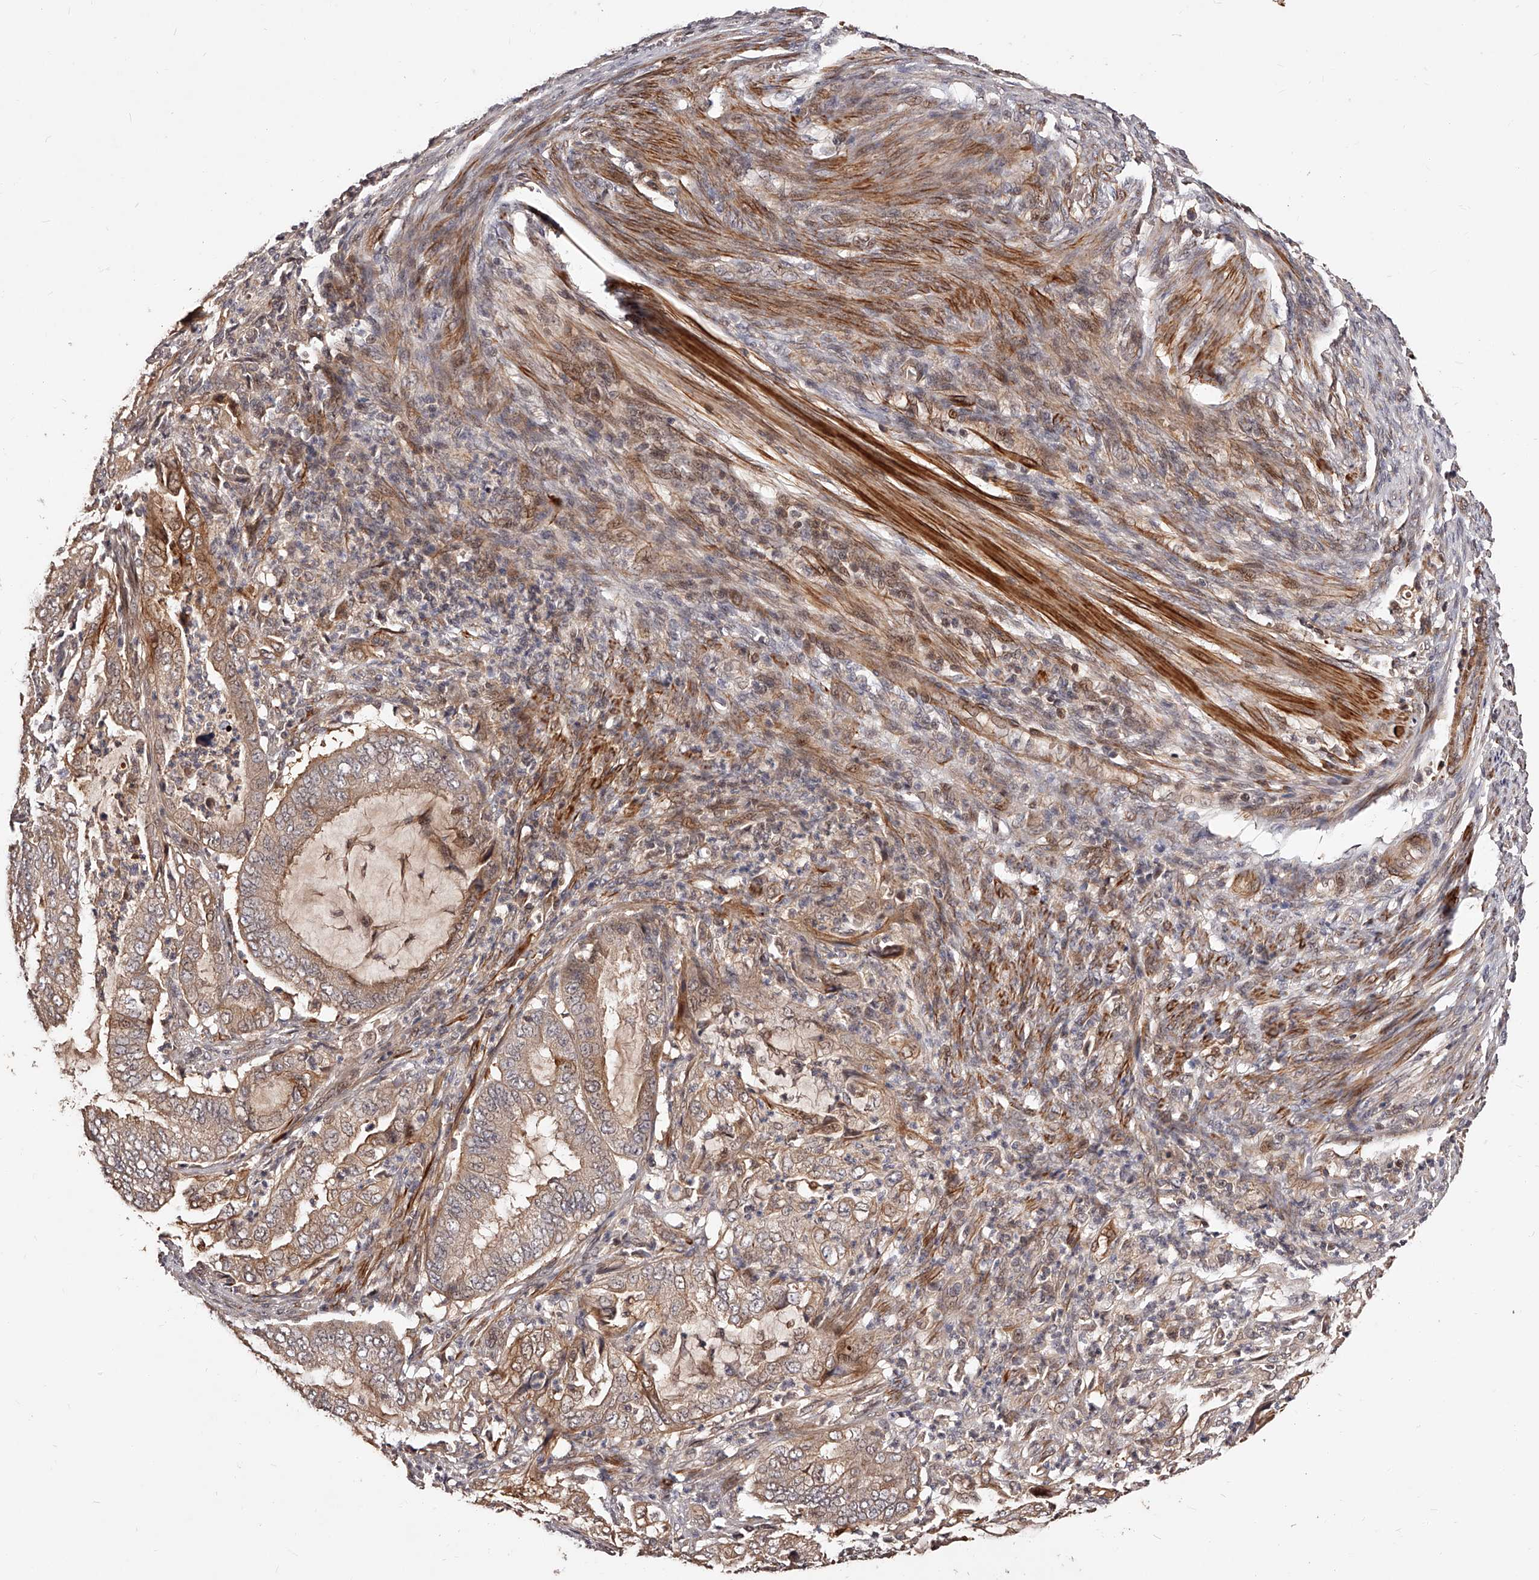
{"staining": {"intensity": "weak", "quantity": ">75%", "location": "cytoplasmic/membranous"}, "tissue": "endometrial cancer", "cell_type": "Tumor cells", "image_type": "cancer", "snomed": [{"axis": "morphology", "description": "Adenocarcinoma, NOS"}, {"axis": "topography", "description": "Endometrium"}], "caption": "About >75% of tumor cells in endometrial adenocarcinoma show weak cytoplasmic/membranous protein expression as visualized by brown immunohistochemical staining.", "gene": "CUL7", "patient": {"sex": "female", "age": 51}}